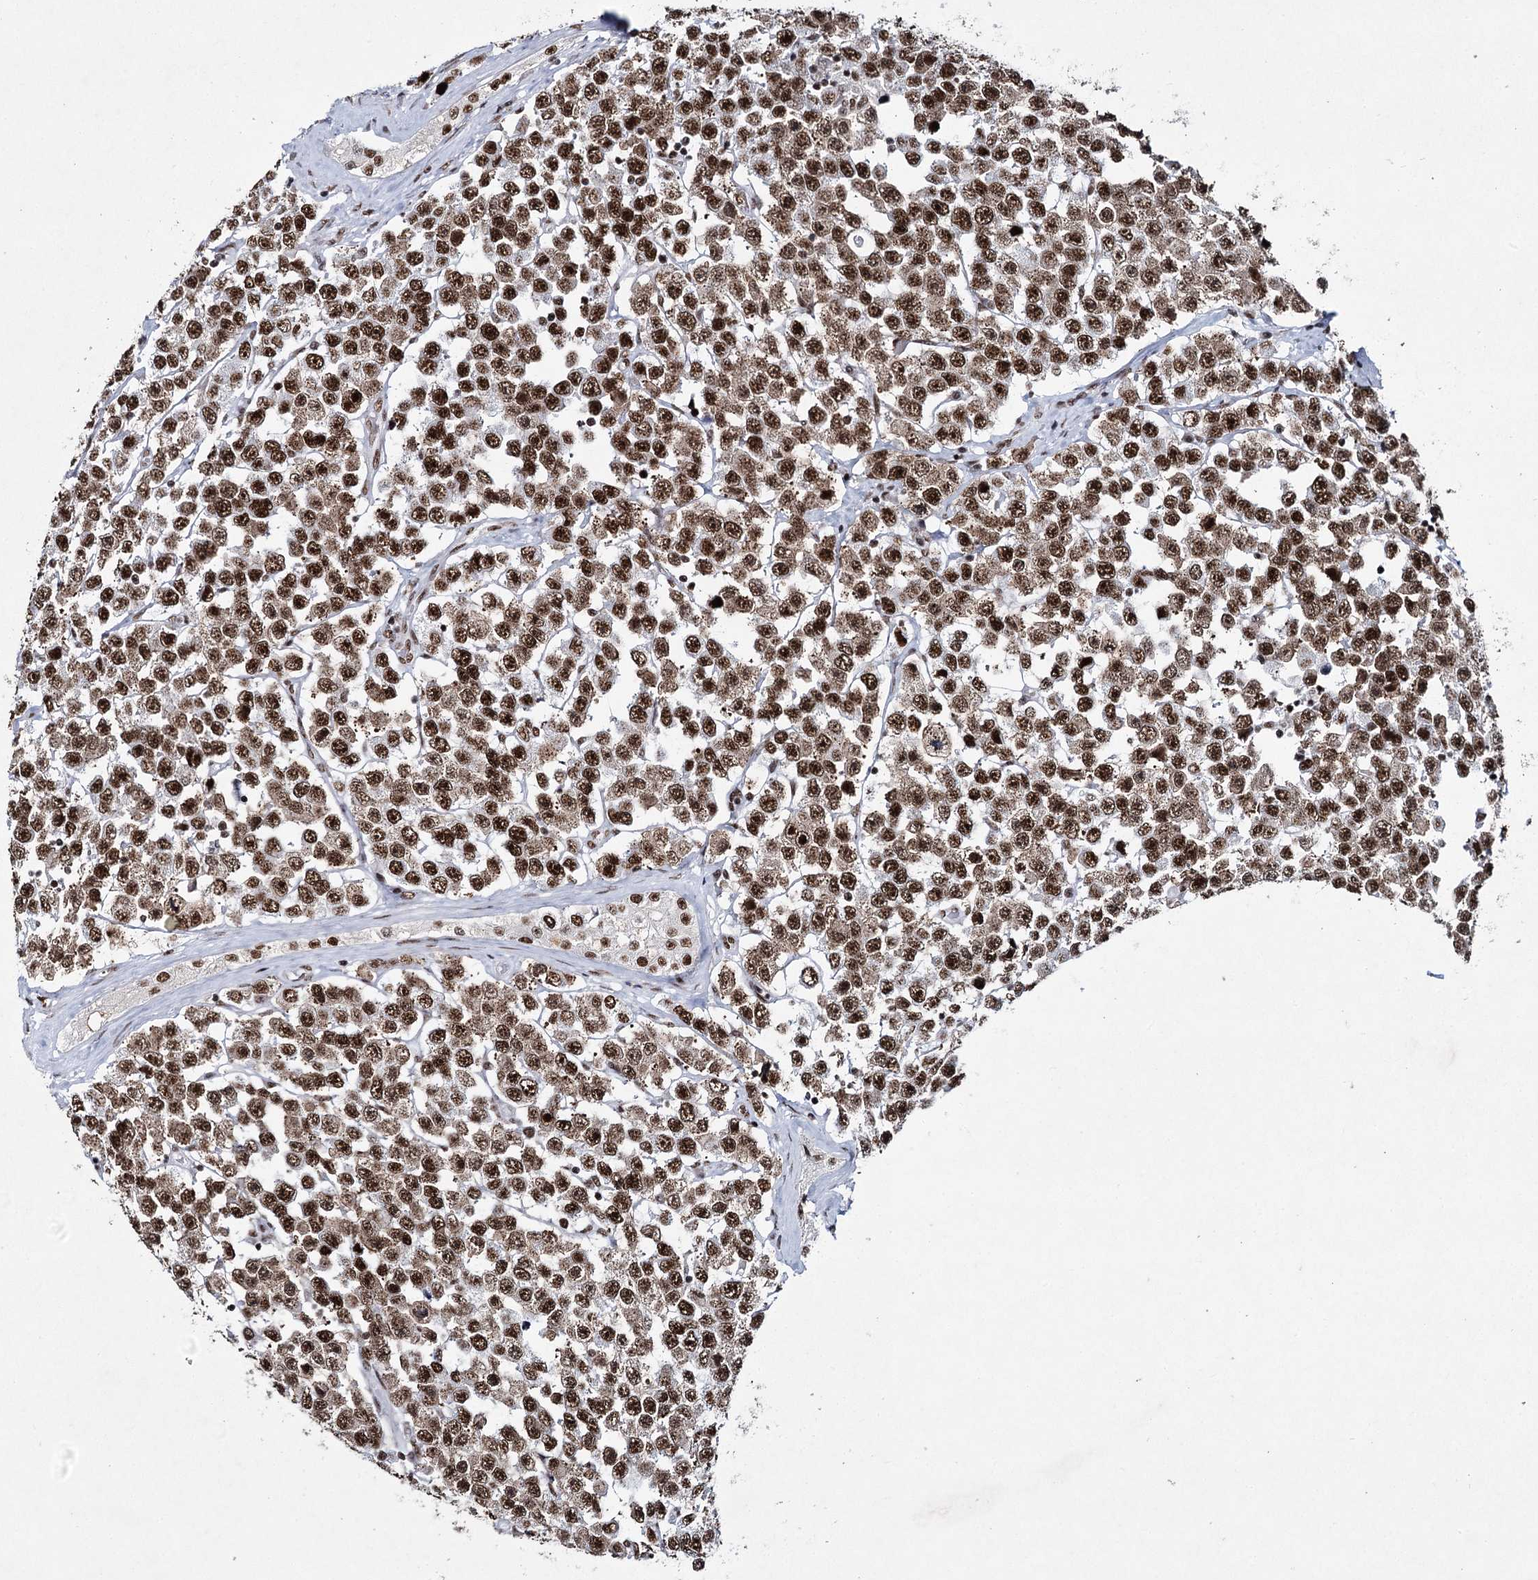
{"staining": {"intensity": "strong", "quantity": ">75%", "location": "nuclear"}, "tissue": "testis cancer", "cell_type": "Tumor cells", "image_type": "cancer", "snomed": [{"axis": "morphology", "description": "Seminoma, NOS"}, {"axis": "topography", "description": "Testis"}], "caption": "Immunohistochemical staining of human testis seminoma displays strong nuclear protein expression in about >75% of tumor cells. (DAB IHC, brown staining for protein, blue staining for nuclei).", "gene": "SCAF8", "patient": {"sex": "male", "age": 28}}